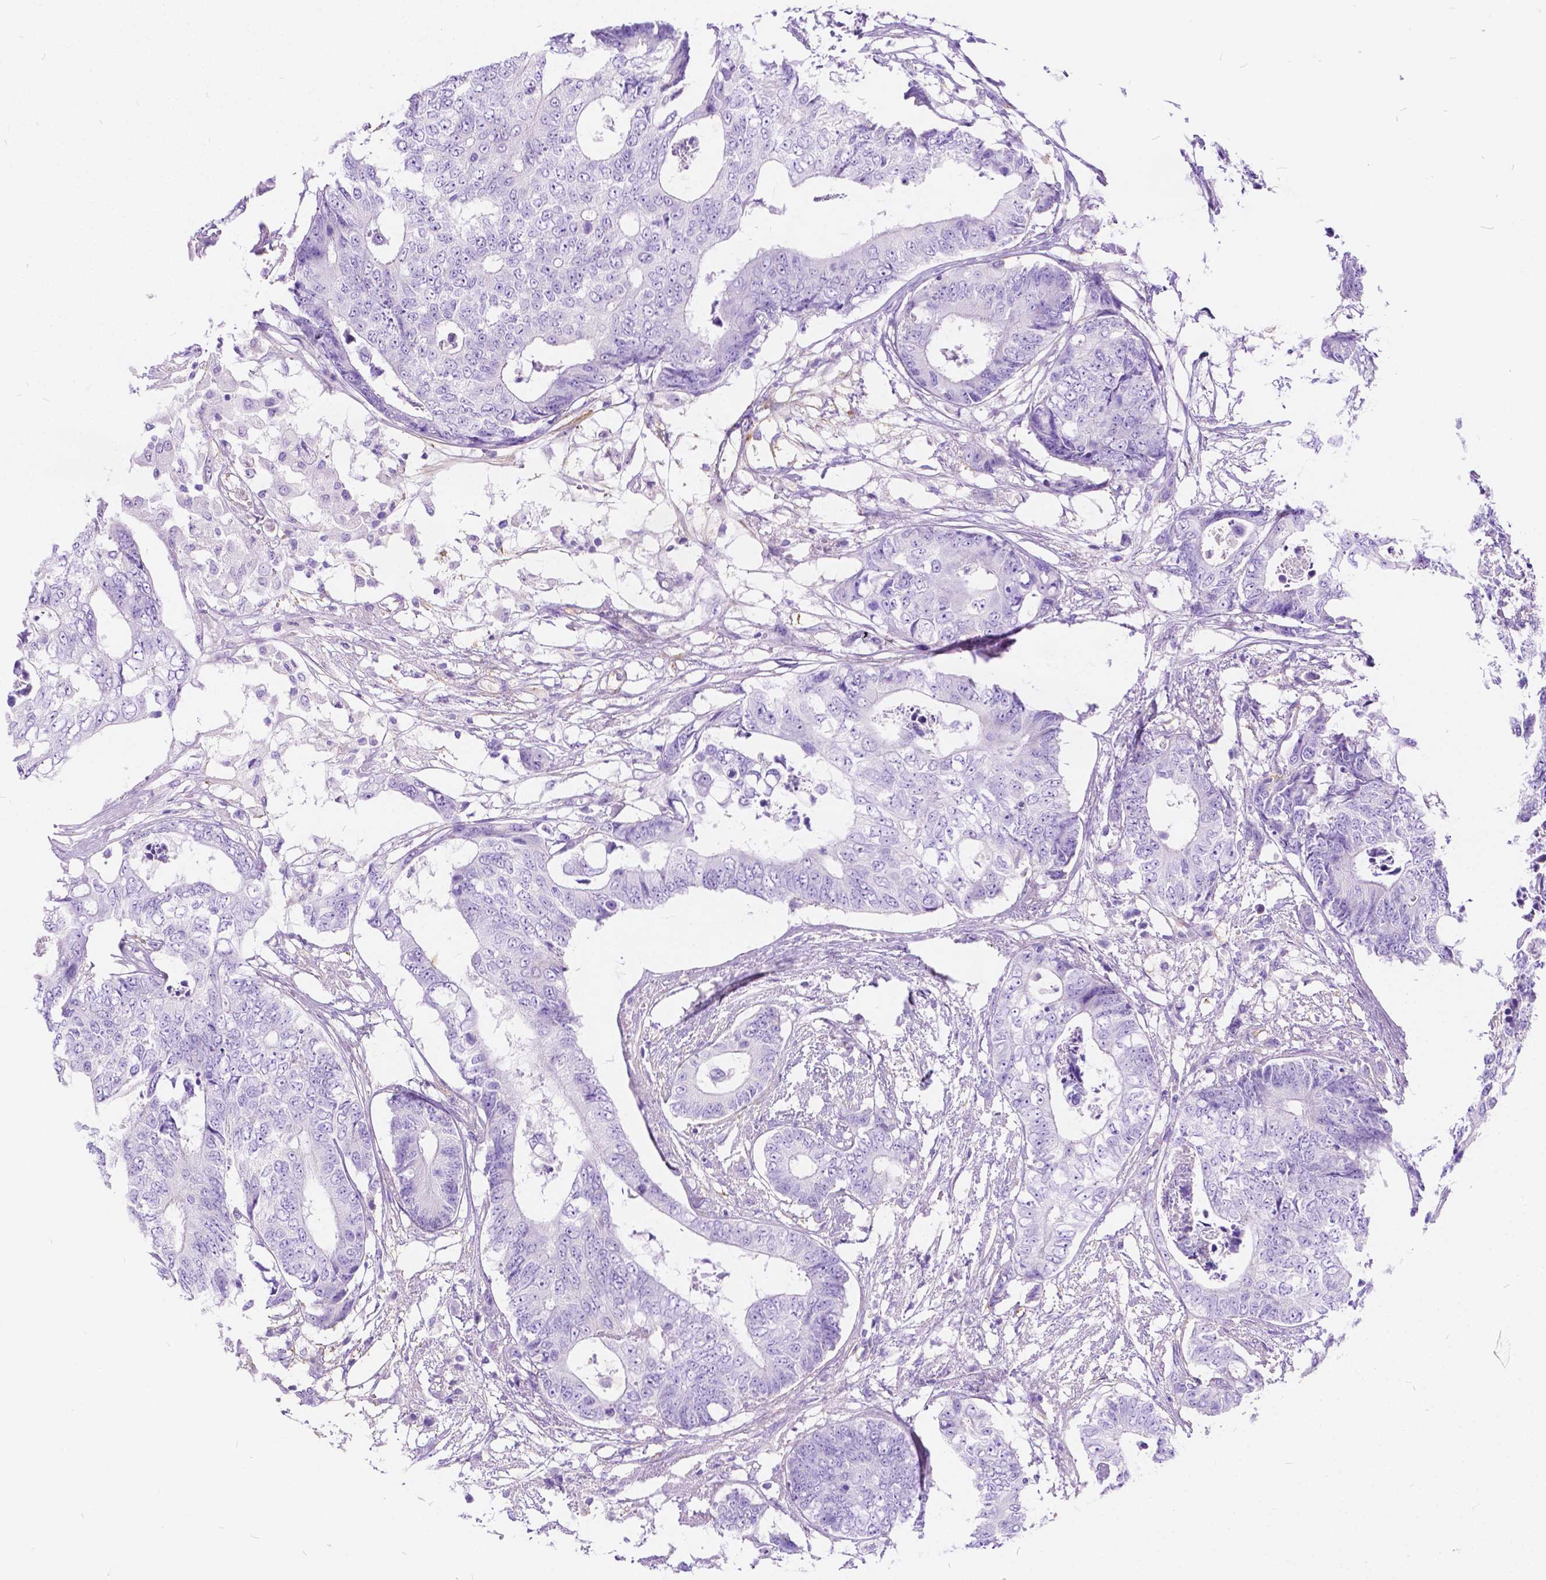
{"staining": {"intensity": "negative", "quantity": "none", "location": "none"}, "tissue": "colorectal cancer", "cell_type": "Tumor cells", "image_type": "cancer", "snomed": [{"axis": "morphology", "description": "Adenocarcinoma, NOS"}, {"axis": "topography", "description": "Colon"}], "caption": "Protein analysis of colorectal cancer shows no significant expression in tumor cells.", "gene": "CHRM1", "patient": {"sex": "female", "age": 48}}